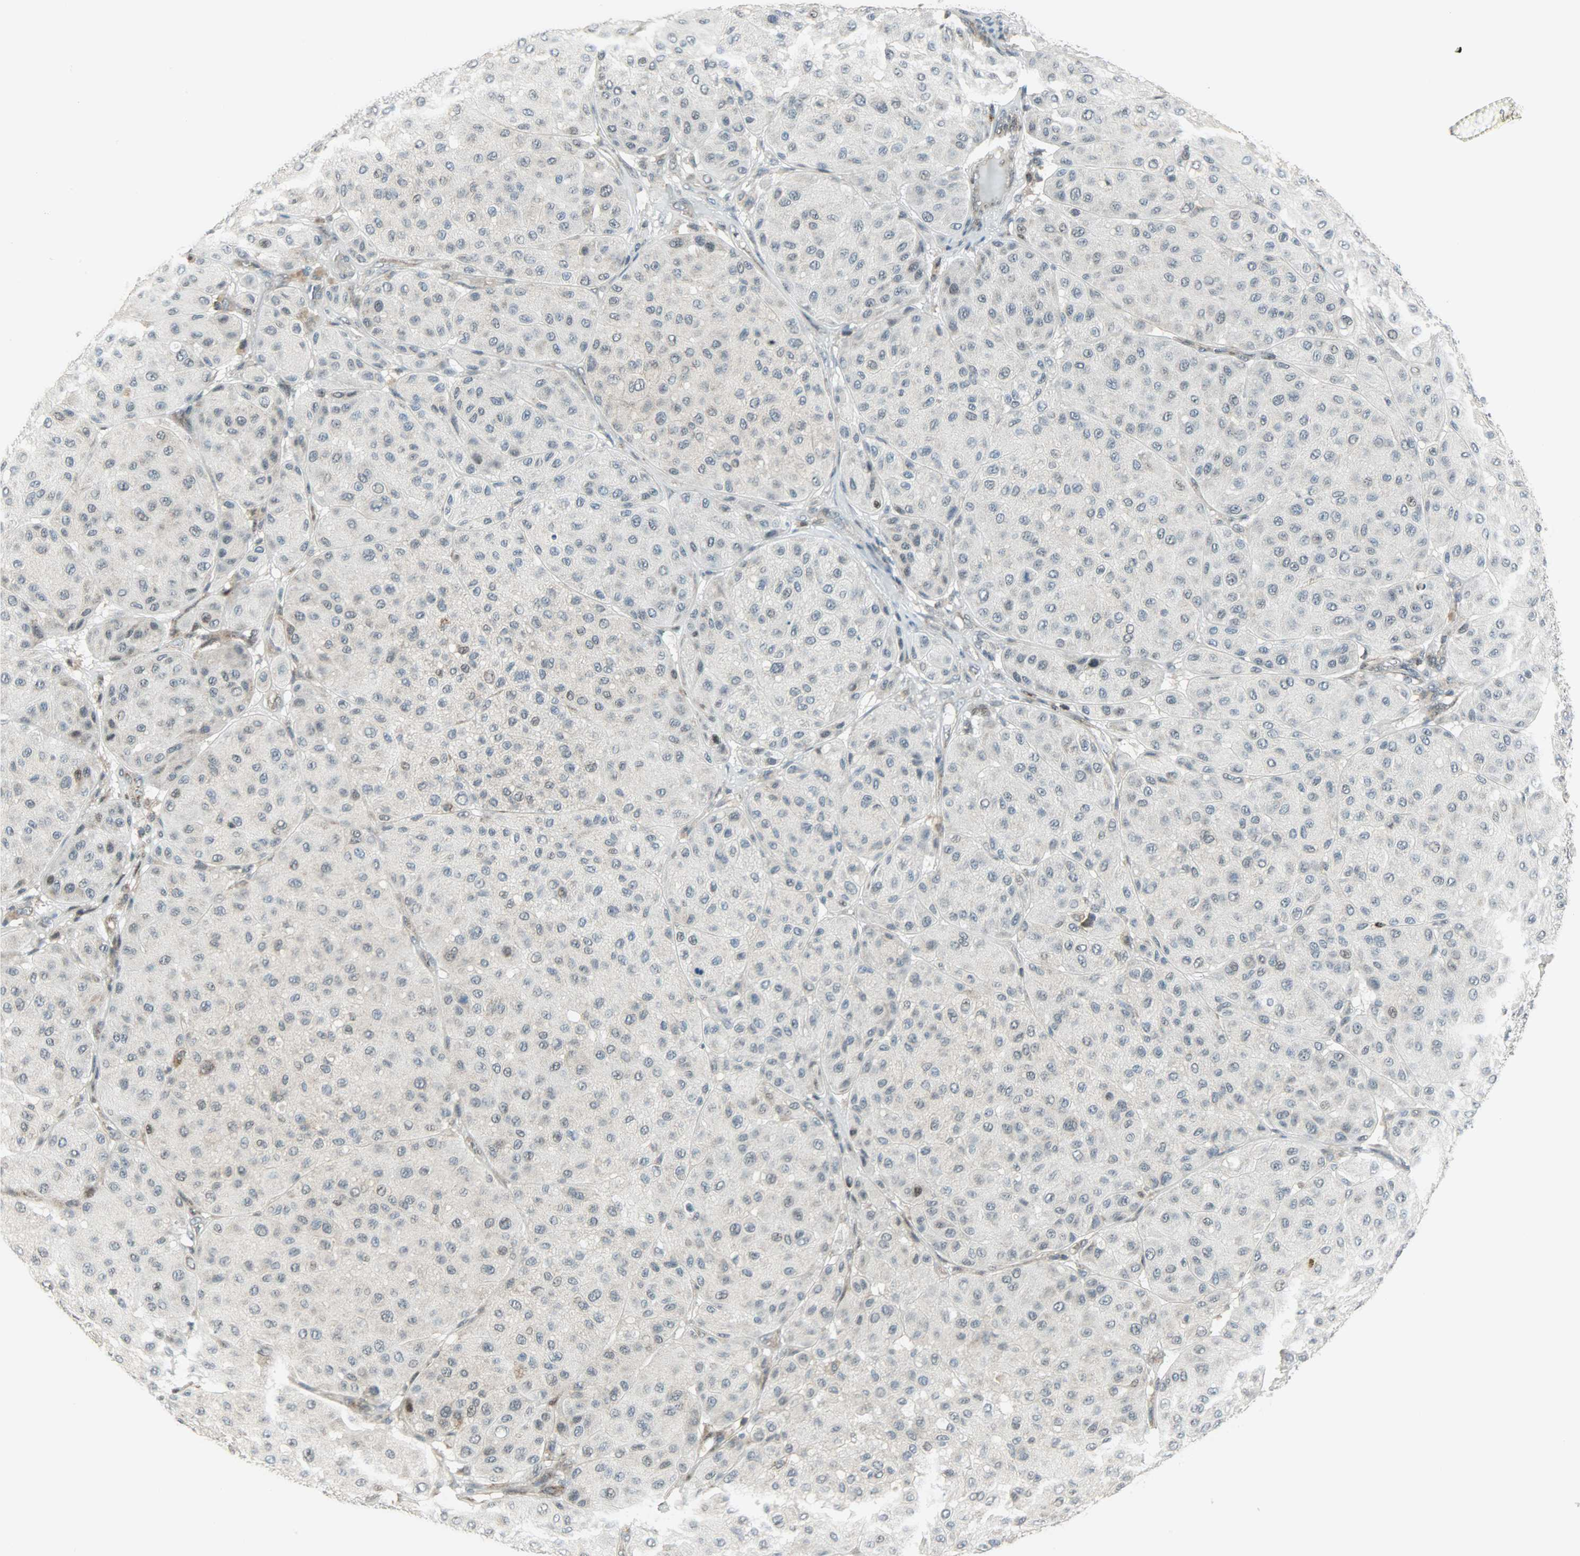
{"staining": {"intensity": "weak", "quantity": "<25%", "location": "nuclear"}, "tissue": "melanoma", "cell_type": "Tumor cells", "image_type": "cancer", "snomed": [{"axis": "morphology", "description": "Normal tissue, NOS"}, {"axis": "morphology", "description": "Malignant melanoma, Metastatic site"}, {"axis": "topography", "description": "Skin"}], "caption": "The micrograph demonstrates no staining of tumor cells in malignant melanoma (metastatic site).", "gene": "IL15", "patient": {"sex": "male", "age": 41}}